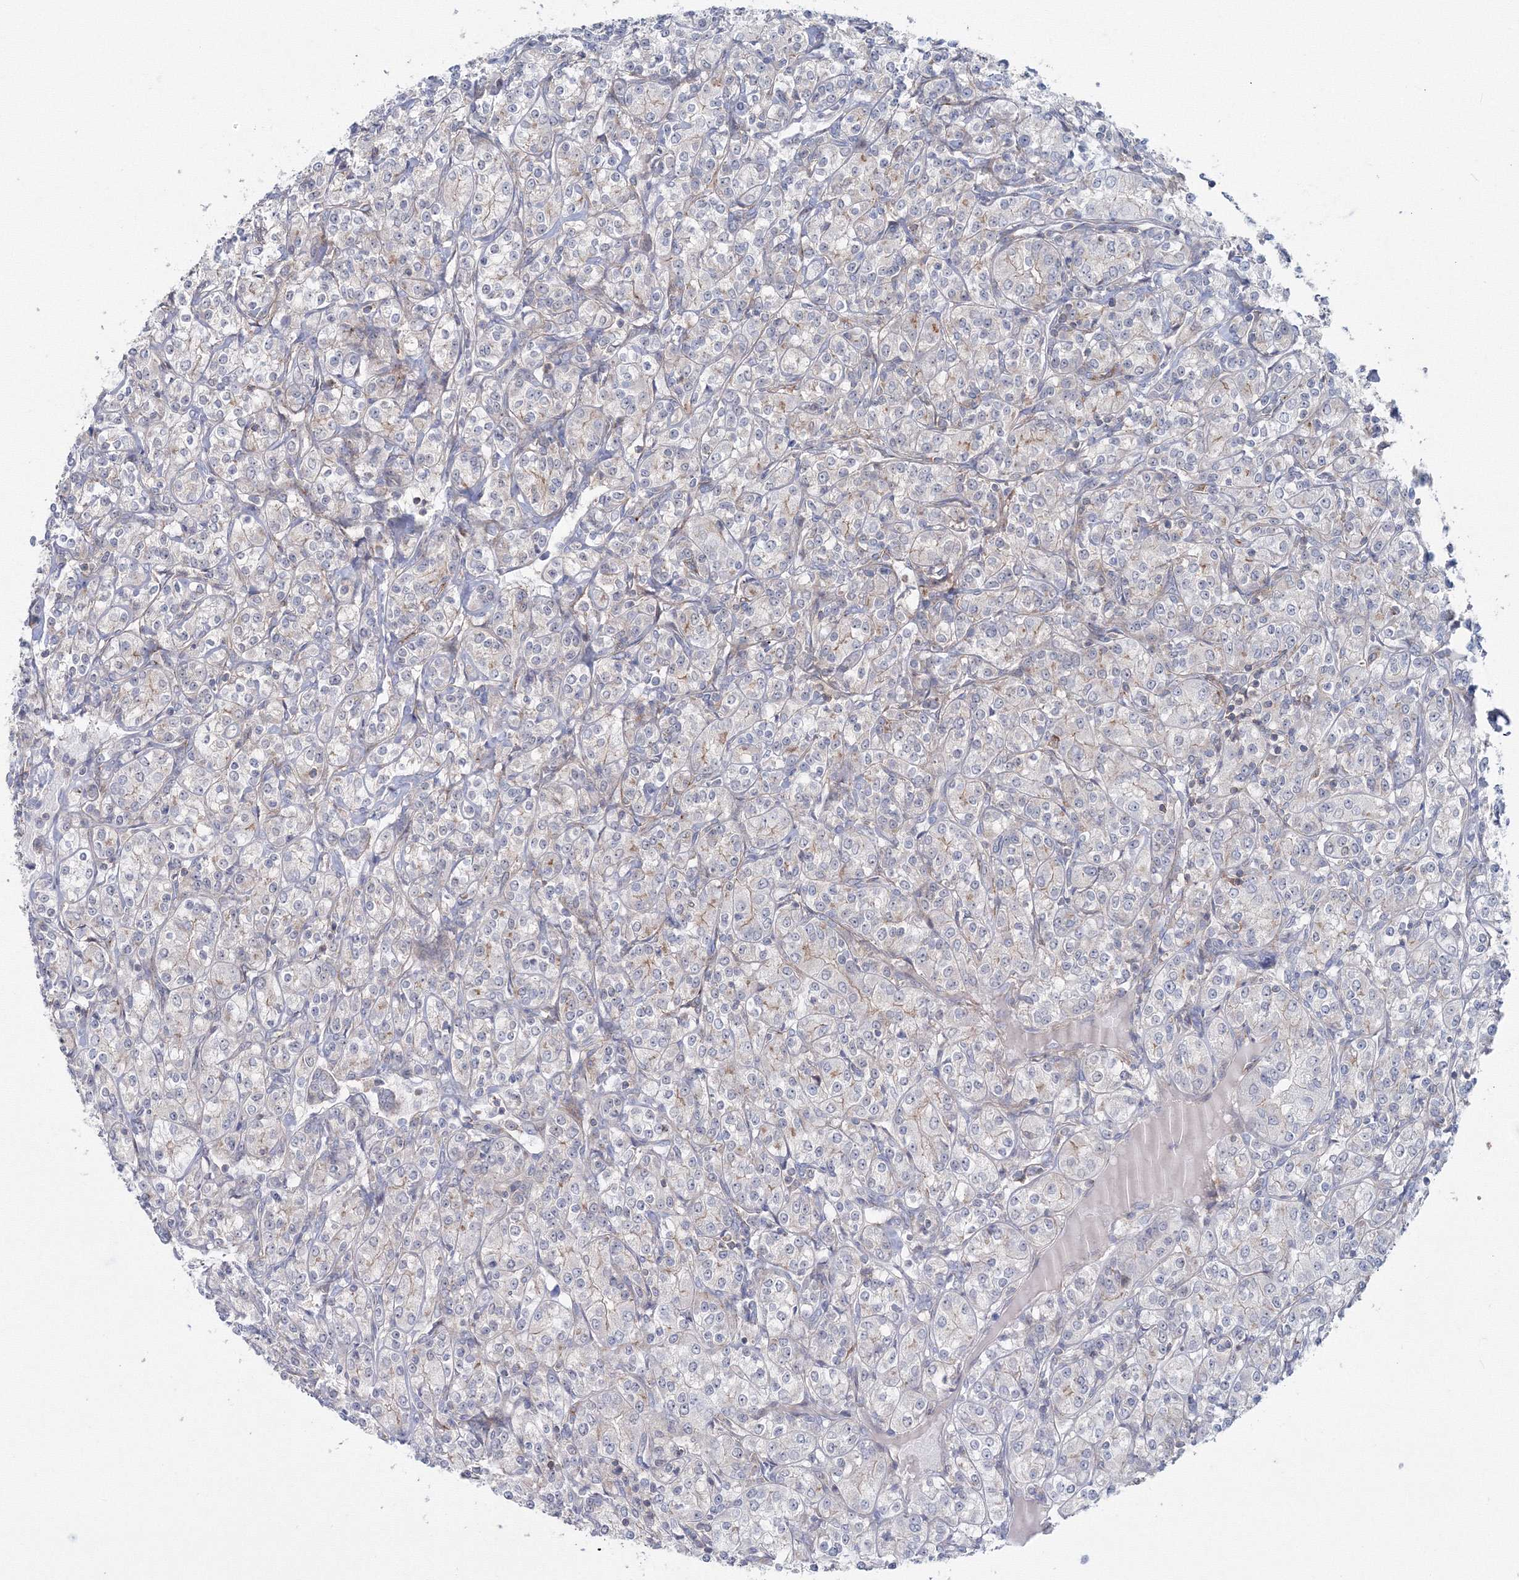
{"staining": {"intensity": "negative", "quantity": "none", "location": "none"}, "tissue": "renal cancer", "cell_type": "Tumor cells", "image_type": "cancer", "snomed": [{"axis": "morphology", "description": "Adenocarcinoma, NOS"}, {"axis": "topography", "description": "Kidney"}], "caption": "Immunohistochemistry (IHC) of renal adenocarcinoma demonstrates no staining in tumor cells. Brightfield microscopy of IHC stained with DAB (3,3'-diaminobenzidine) (brown) and hematoxylin (blue), captured at high magnification.", "gene": "GGA2", "patient": {"sex": "male", "age": 77}}